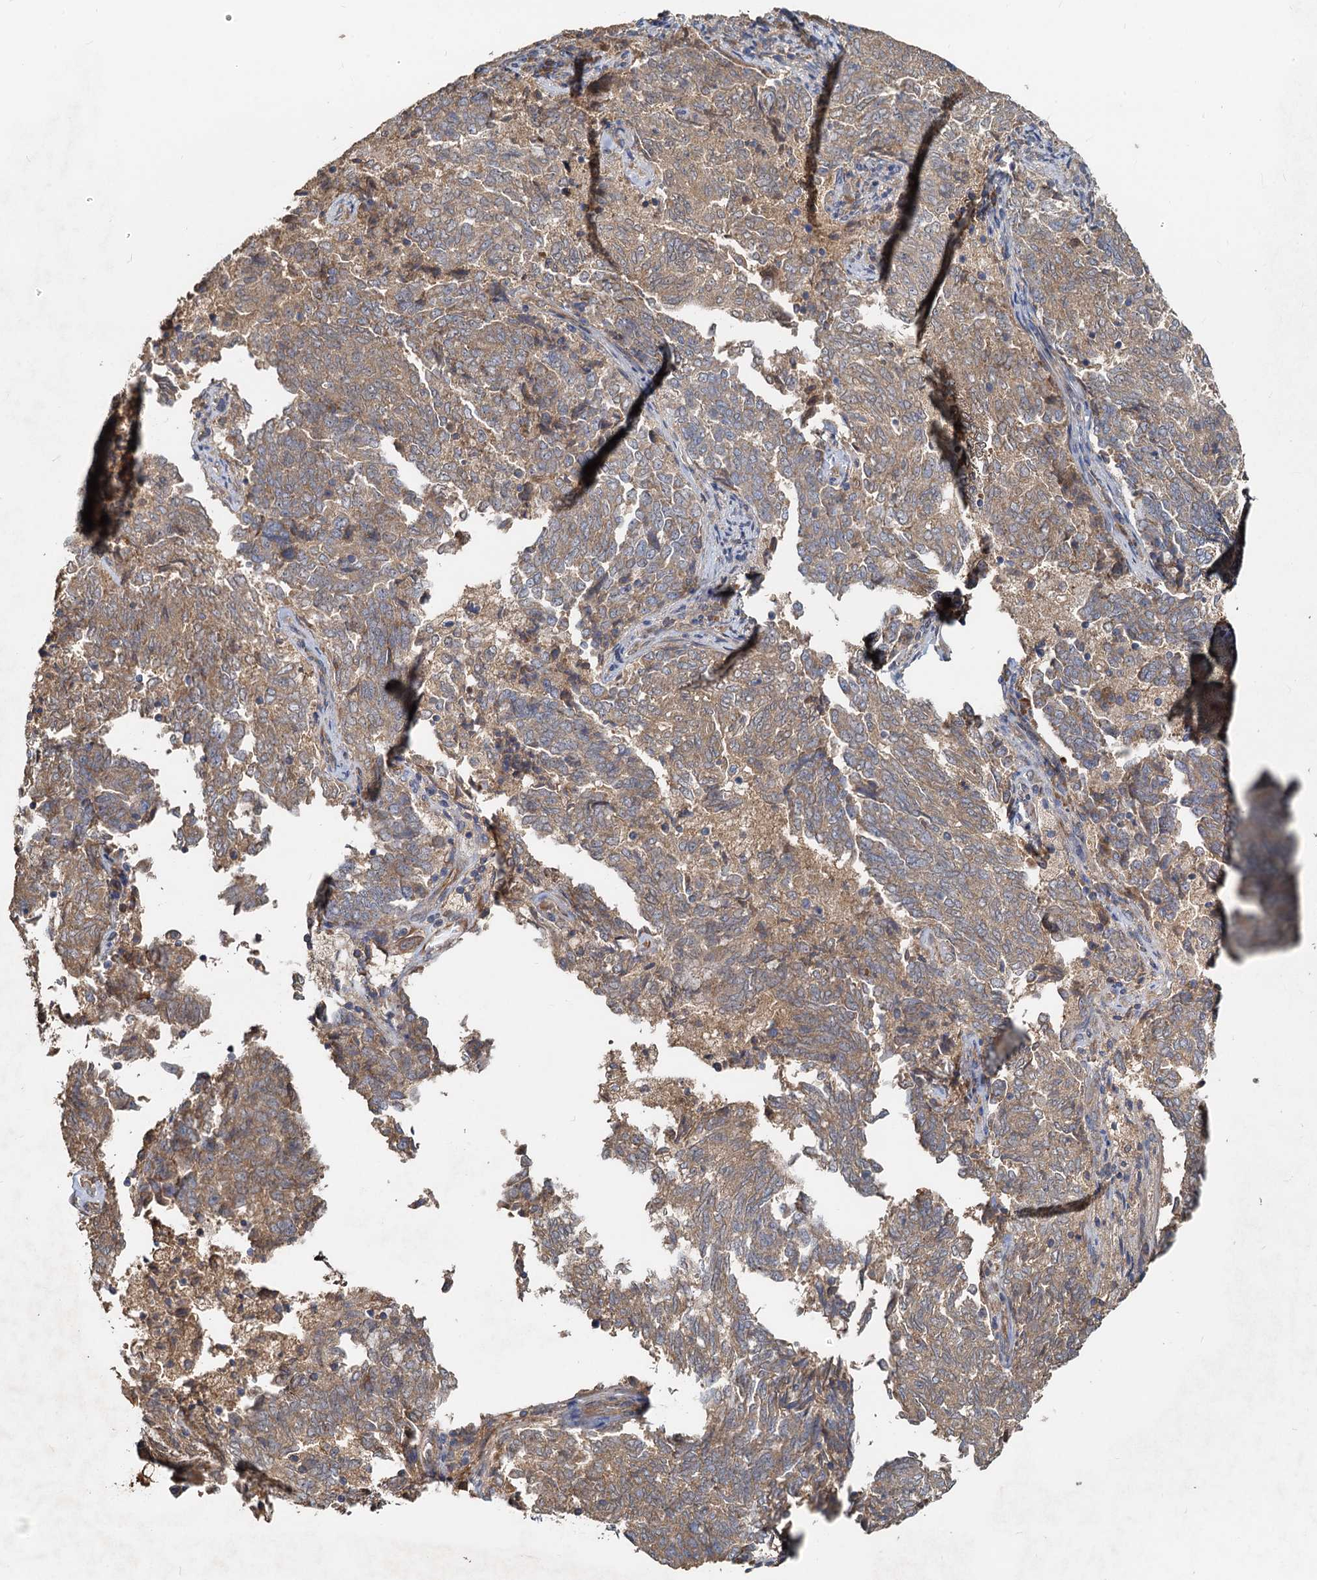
{"staining": {"intensity": "moderate", "quantity": ">75%", "location": "cytoplasmic/membranous"}, "tissue": "endometrial cancer", "cell_type": "Tumor cells", "image_type": "cancer", "snomed": [{"axis": "morphology", "description": "Adenocarcinoma, NOS"}, {"axis": "topography", "description": "Endometrium"}], "caption": "This micrograph shows immunohistochemistry (IHC) staining of human endometrial cancer (adenocarcinoma), with medium moderate cytoplasmic/membranous staining in about >75% of tumor cells.", "gene": "HYI", "patient": {"sex": "female", "age": 80}}